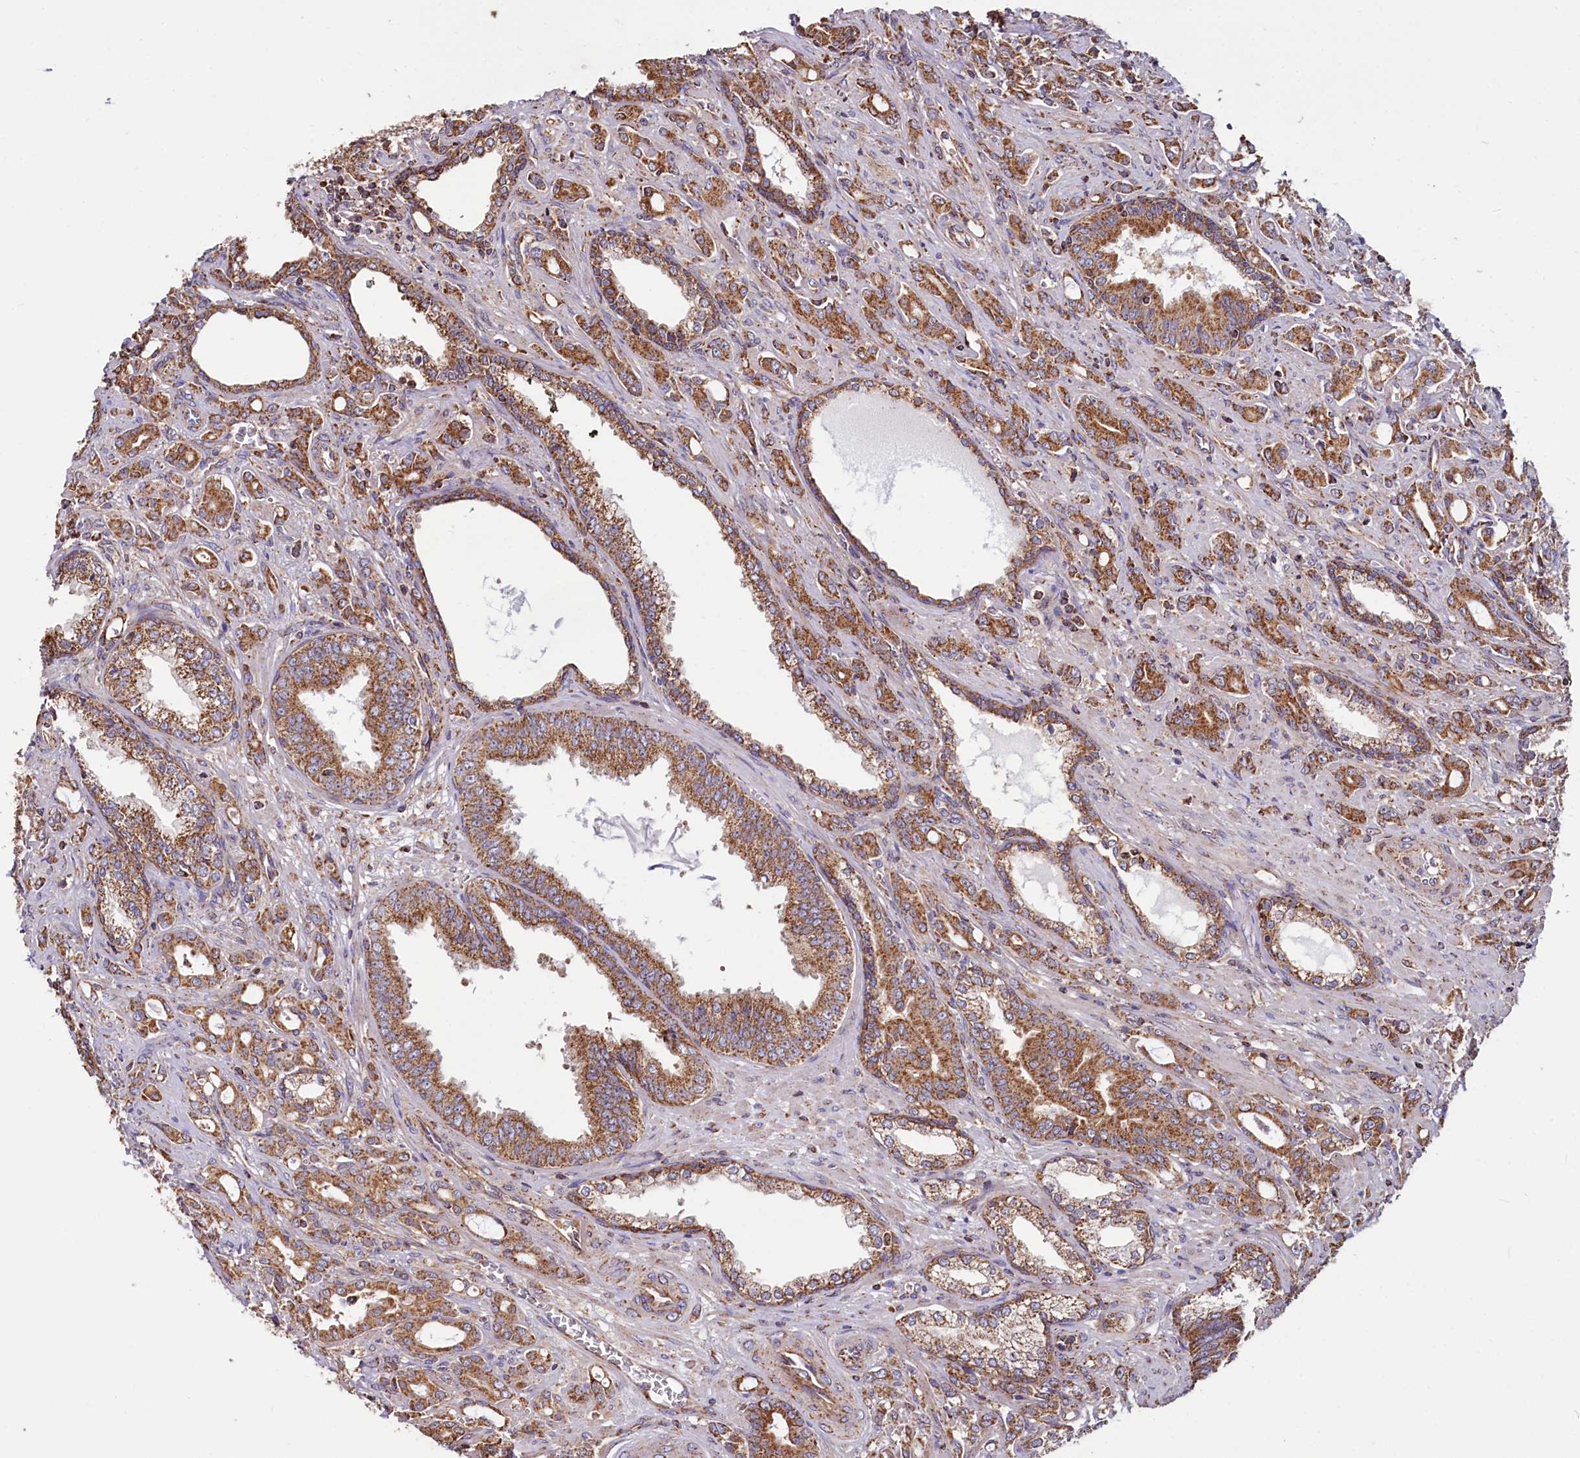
{"staining": {"intensity": "strong", "quantity": ">75%", "location": "cytoplasmic/membranous"}, "tissue": "prostate cancer", "cell_type": "Tumor cells", "image_type": "cancer", "snomed": [{"axis": "morphology", "description": "Adenocarcinoma, High grade"}, {"axis": "topography", "description": "Prostate"}], "caption": "Approximately >75% of tumor cells in human prostate cancer demonstrate strong cytoplasmic/membranous protein positivity as visualized by brown immunohistochemical staining.", "gene": "NUDT15", "patient": {"sex": "male", "age": 72}}